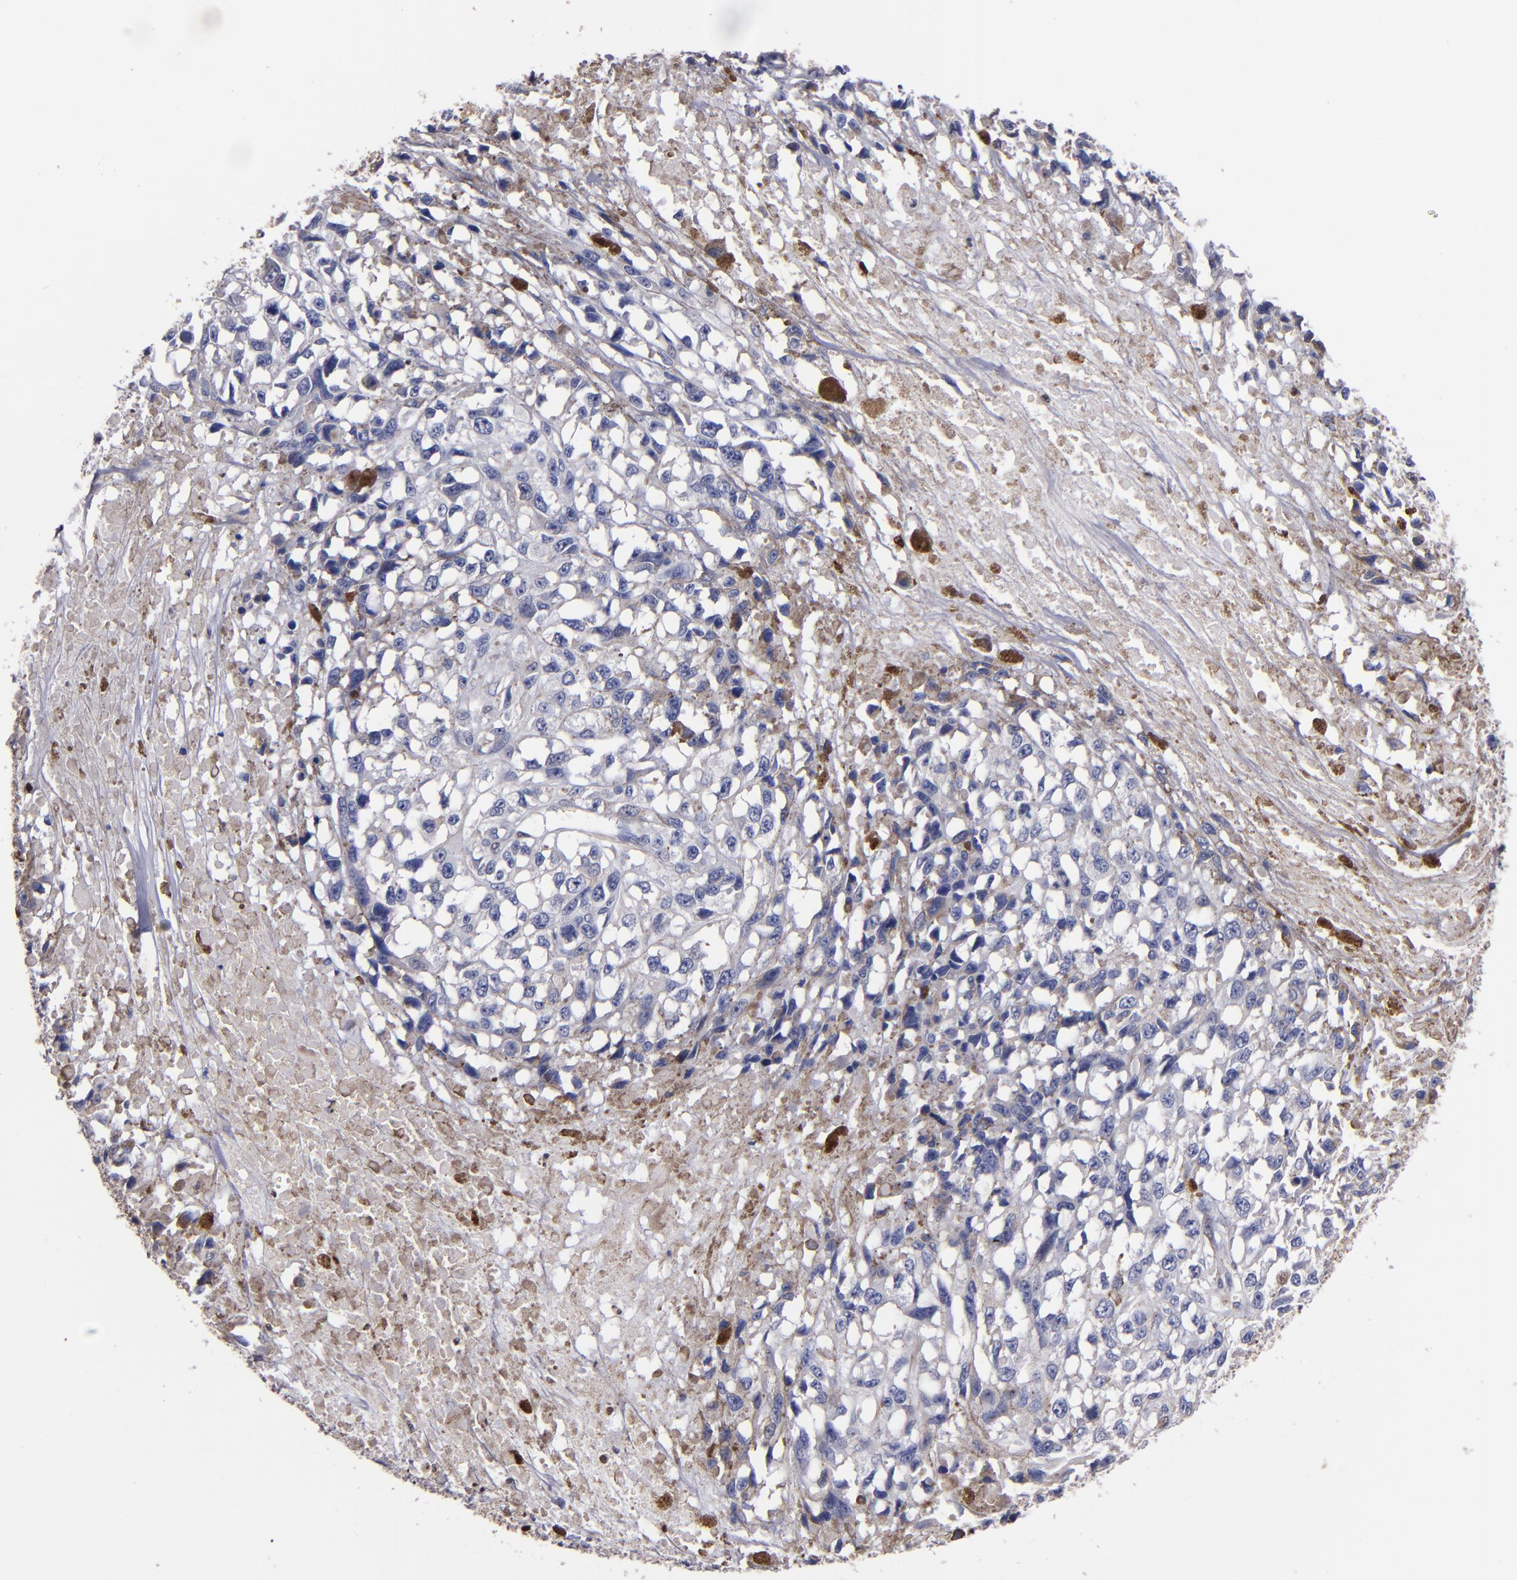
{"staining": {"intensity": "negative", "quantity": "none", "location": "none"}, "tissue": "melanoma", "cell_type": "Tumor cells", "image_type": "cancer", "snomed": [{"axis": "morphology", "description": "Malignant melanoma, Metastatic site"}, {"axis": "topography", "description": "Lymph node"}], "caption": "High magnification brightfield microscopy of melanoma stained with DAB (3,3'-diaminobenzidine) (brown) and counterstained with hematoxylin (blue): tumor cells show no significant staining. (IHC, brightfield microscopy, high magnification).", "gene": "S100A4", "patient": {"sex": "male", "age": 59}}